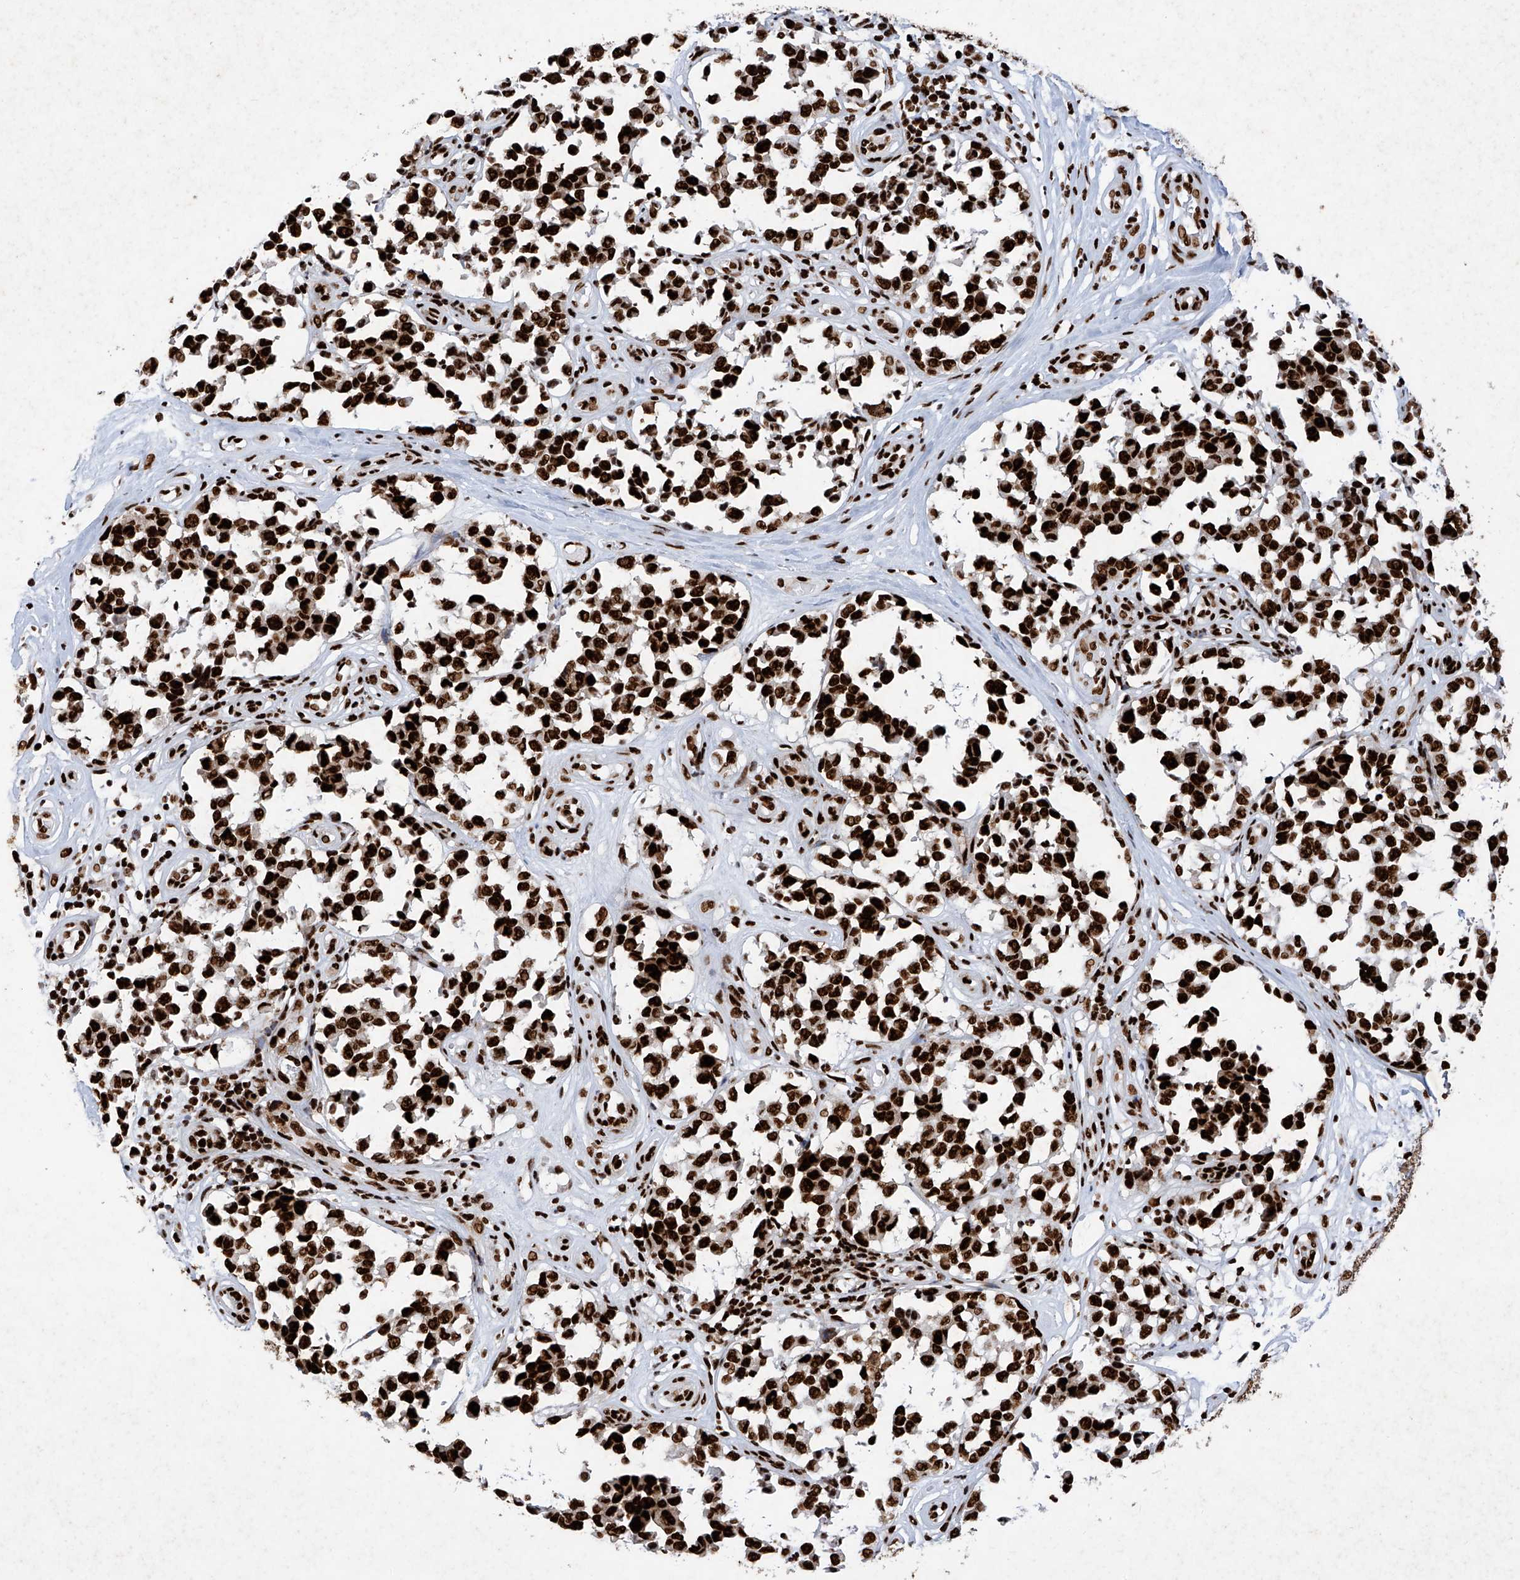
{"staining": {"intensity": "strong", "quantity": ">75%", "location": "nuclear"}, "tissue": "melanoma", "cell_type": "Tumor cells", "image_type": "cancer", "snomed": [{"axis": "morphology", "description": "Malignant melanoma, NOS"}, {"axis": "topography", "description": "Skin"}], "caption": "Immunohistochemistry (IHC) (DAB (3,3'-diaminobenzidine)) staining of human melanoma demonstrates strong nuclear protein positivity in approximately >75% of tumor cells.", "gene": "SRSF6", "patient": {"sex": "female", "age": 64}}